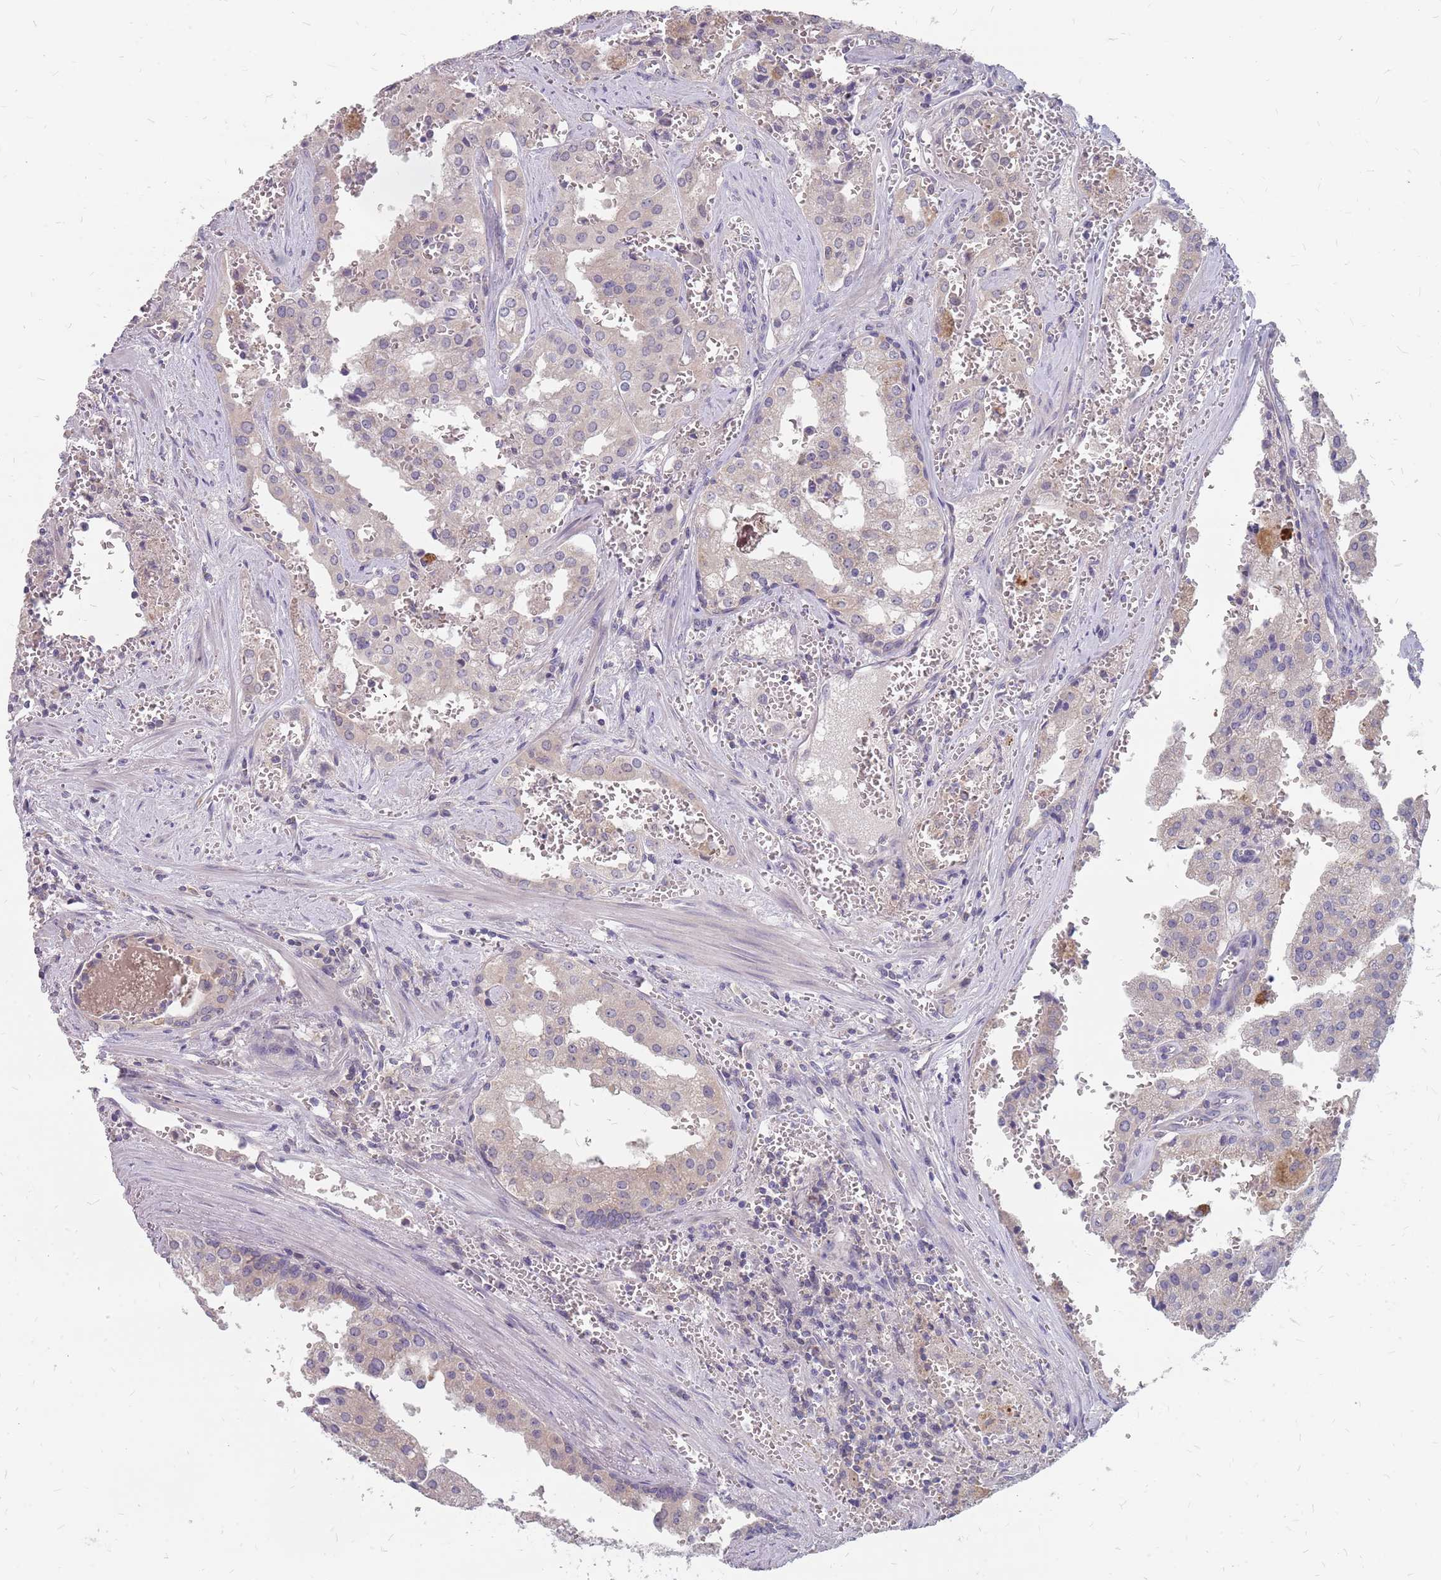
{"staining": {"intensity": "negative", "quantity": "none", "location": "none"}, "tissue": "prostate cancer", "cell_type": "Tumor cells", "image_type": "cancer", "snomed": [{"axis": "morphology", "description": "Adenocarcinoma, High grade"}, {"axis": "topography", "description": "Prostate"}], "caption": "A high-resolution photomicrograph shows immunohistochemistry staining of high-grade adenocarcinoma (prostate), which reveals no significant expression in tumor cells.", "gene": "CMTR2", "patient": {"sex": "male", "age": 68}}